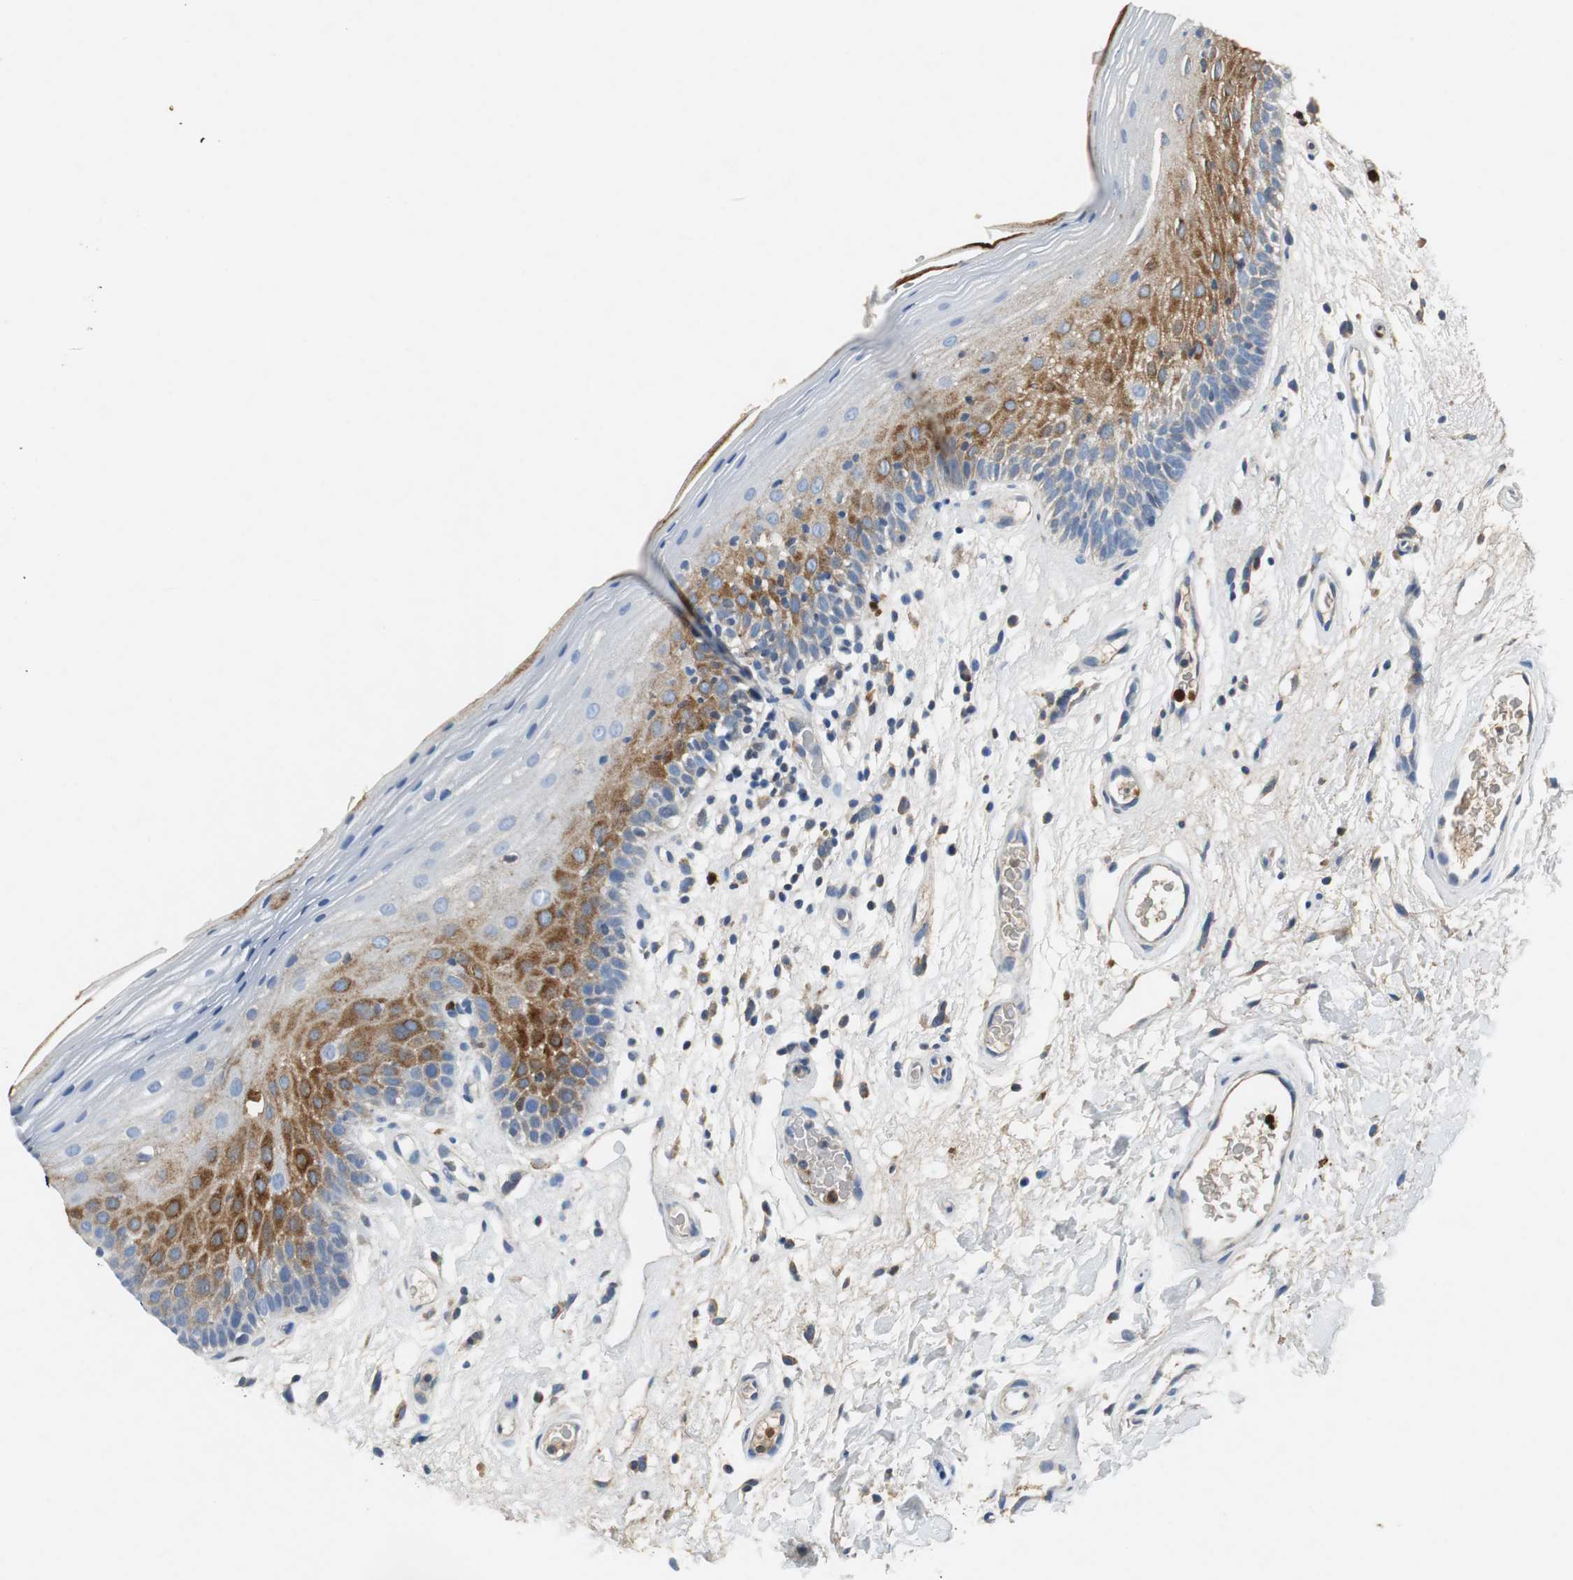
{"staining": {"intensity": "strong", "quantity": "25%-75%", "location": "cytoplasmic/membranous"}, "tissue": "oral mucosa", "cell_type": "Squamous epithelial cells", "image_type": "normal", "snomed": [{"axis": "morphology", "description": "Normal tissue, NOS"}, {"axis": "morphology", "description": "Squamous cell carcinoma, NOS"}, {"axis": "topography", "description": "Skeletal muscle"}, {"axis": "topography", "description": "Oral tissue"}, {"axis": "topography", "description": "Head-Neck"}], "caption": "Human oral mucosa stained with a brown dye exhibits strong cytoplasmic/membranous positive staining in approximately 25%-75% of squamous epithelial cells.", "gene": "ORM1", "patient": {"sex": "male", "age": 71}}